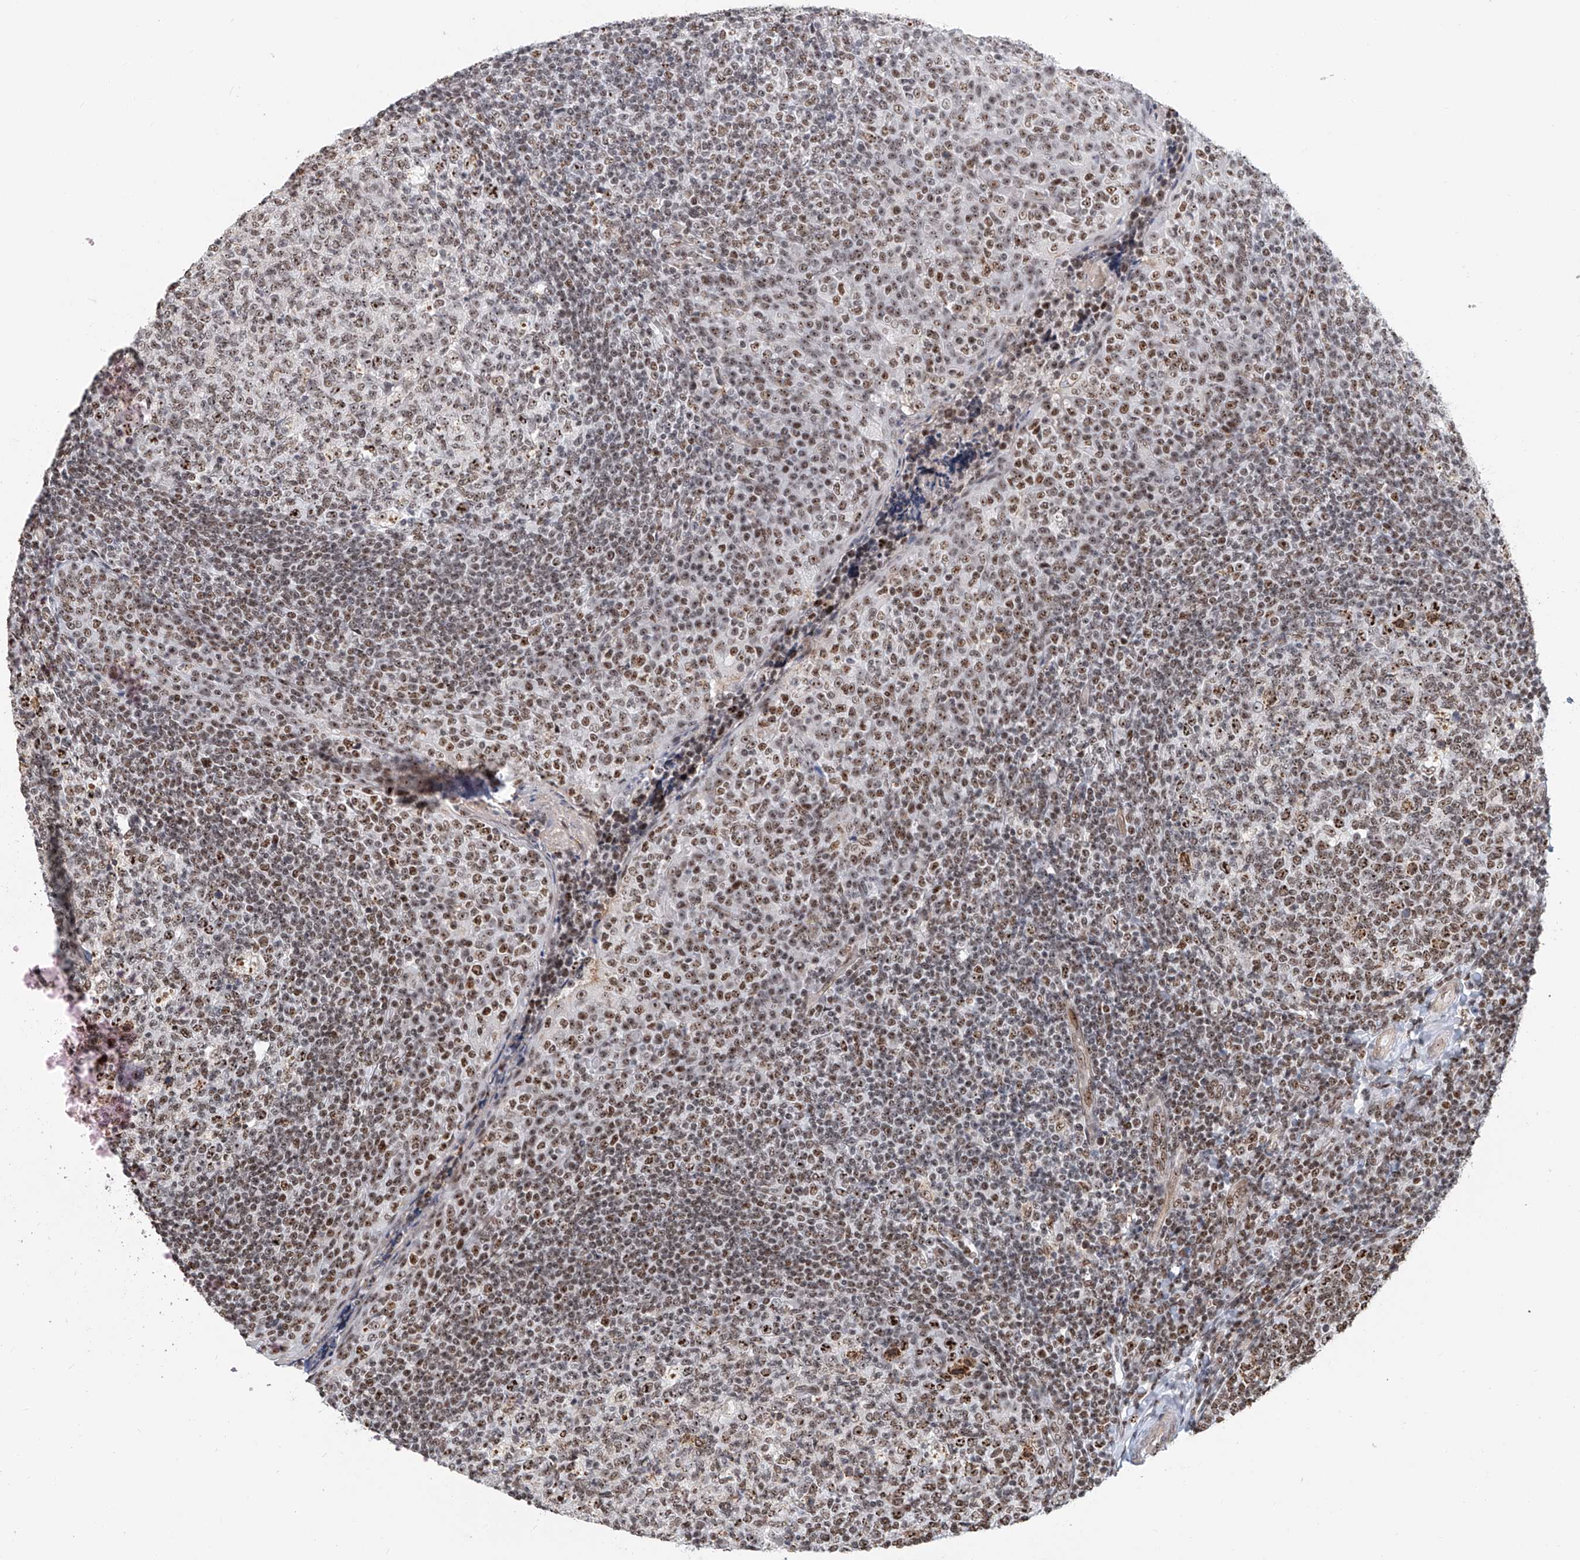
{"staining": {"intensity": "moderate", "quantity": ">75%", "location": "nuclear"}, "tissue": "tonsil", "cell_type": "Germinal center cells", "image_type": "normal", "snomed": [{"axis": "morphology", "description": "Normal tissue, NOS"}, {"axis": "topography", "description": "Tonsil"}], "caption": "Unremarkable tonsil shows moderate nuclear positivity in about >75% of germinal center cells, visualized by immunohistochemistry. (brown staining indicates protein expression, while blue staining denotes nuclei).", "gene": "PRUNE2", "patient": {"sex": "female", "age": 19}}